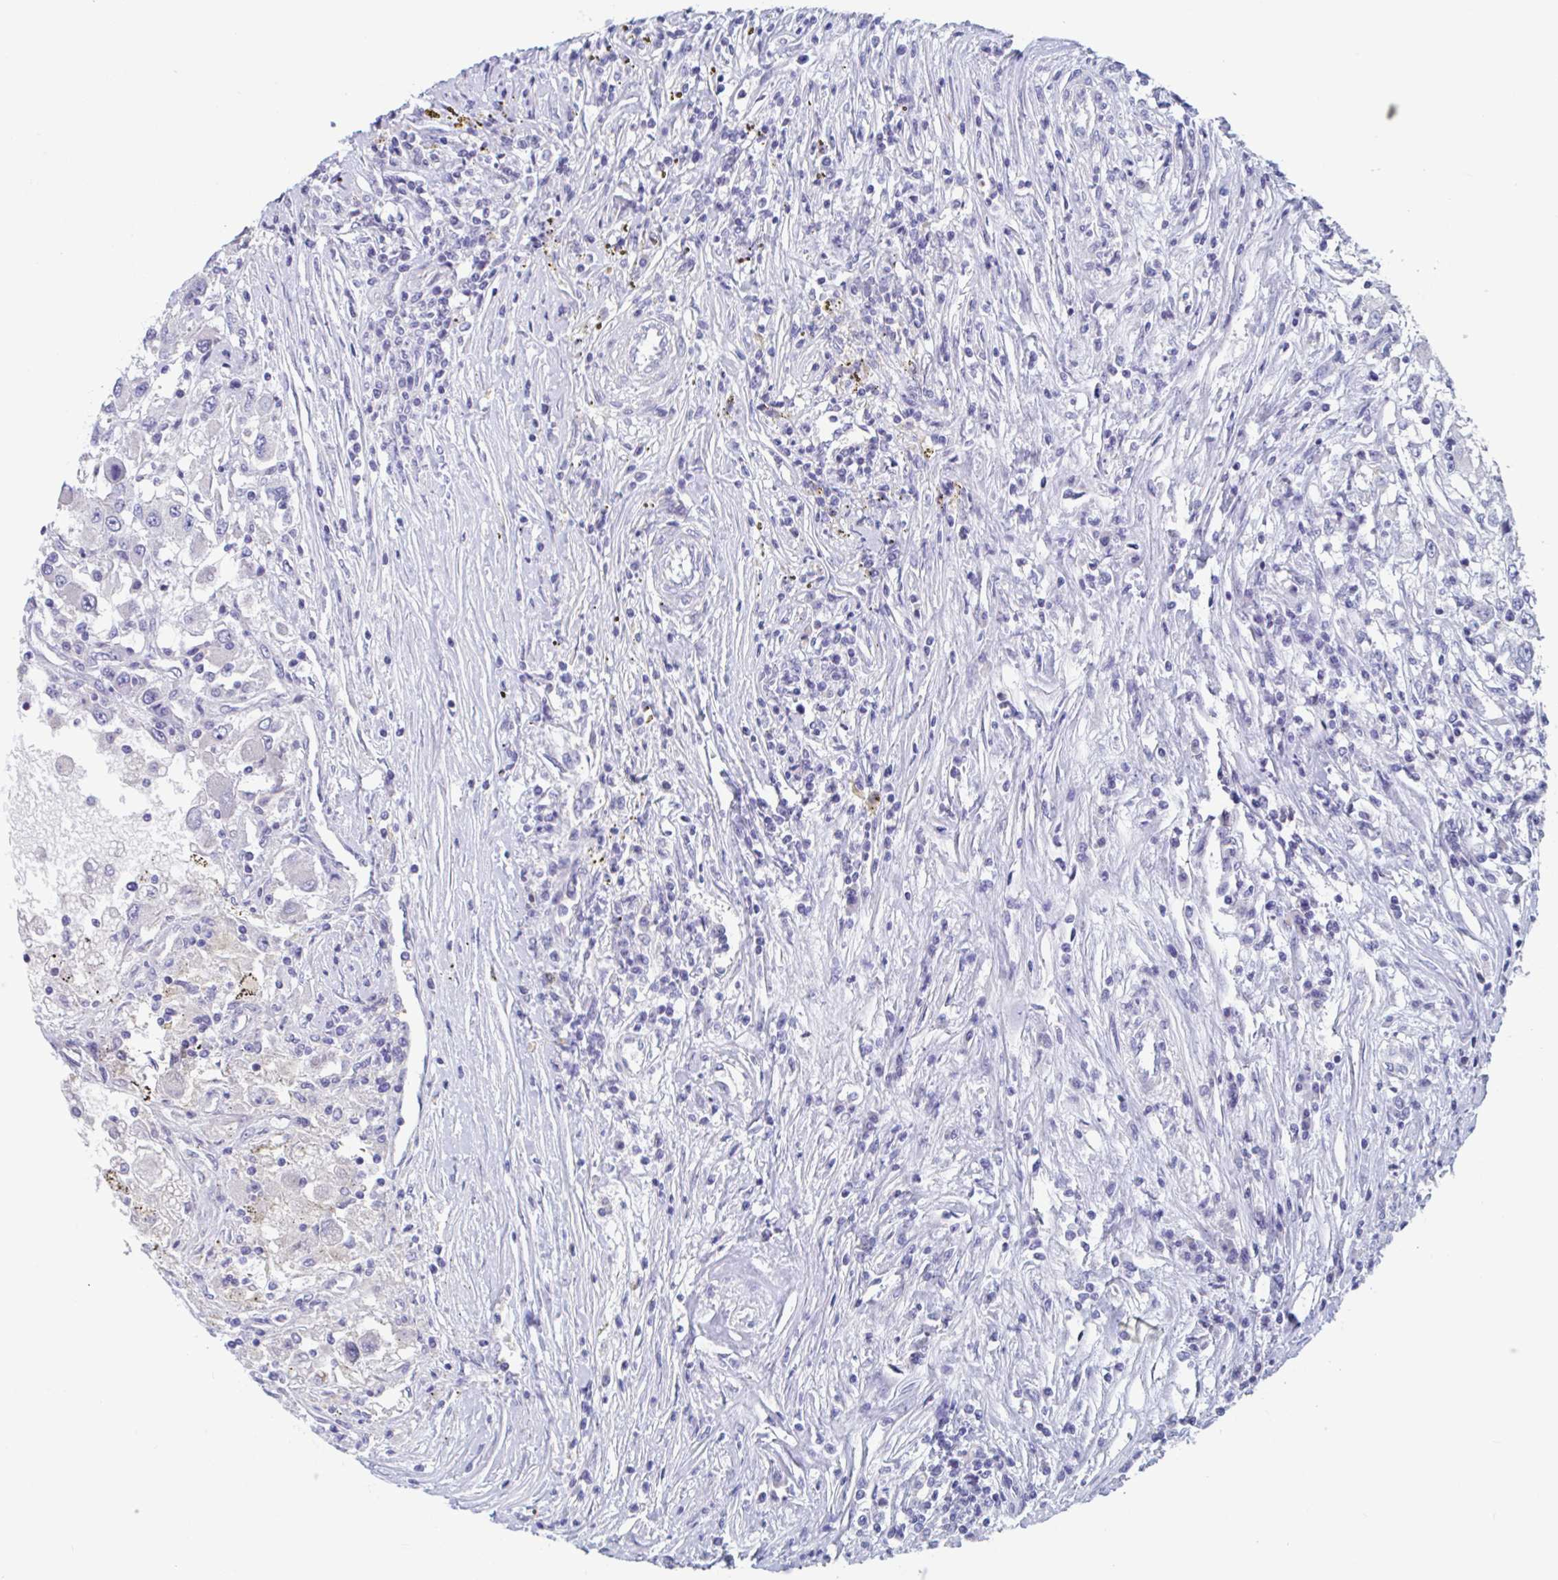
{"staining": {"intensity": "negative", "quantity": "none", "location": "none"}, "tissue": "renal cancer", "cell_type": "Tumor cells", "image_type": "cancer", "snomed": [{"axis": "morphology", "description": "Adenocarcinoma, NOS"}, {"axis": "topography", "description": "Kidney"}], "caption": "High power microscopy micrograph of an immunohistochemistry micrograph of adenocarcinoma (renal), revealing no significant staining in tumor cells. (DAB immunohistochemistry, high magnification).", "gene": "UNKL", "patient": {"sex": "female", "age": 67}}